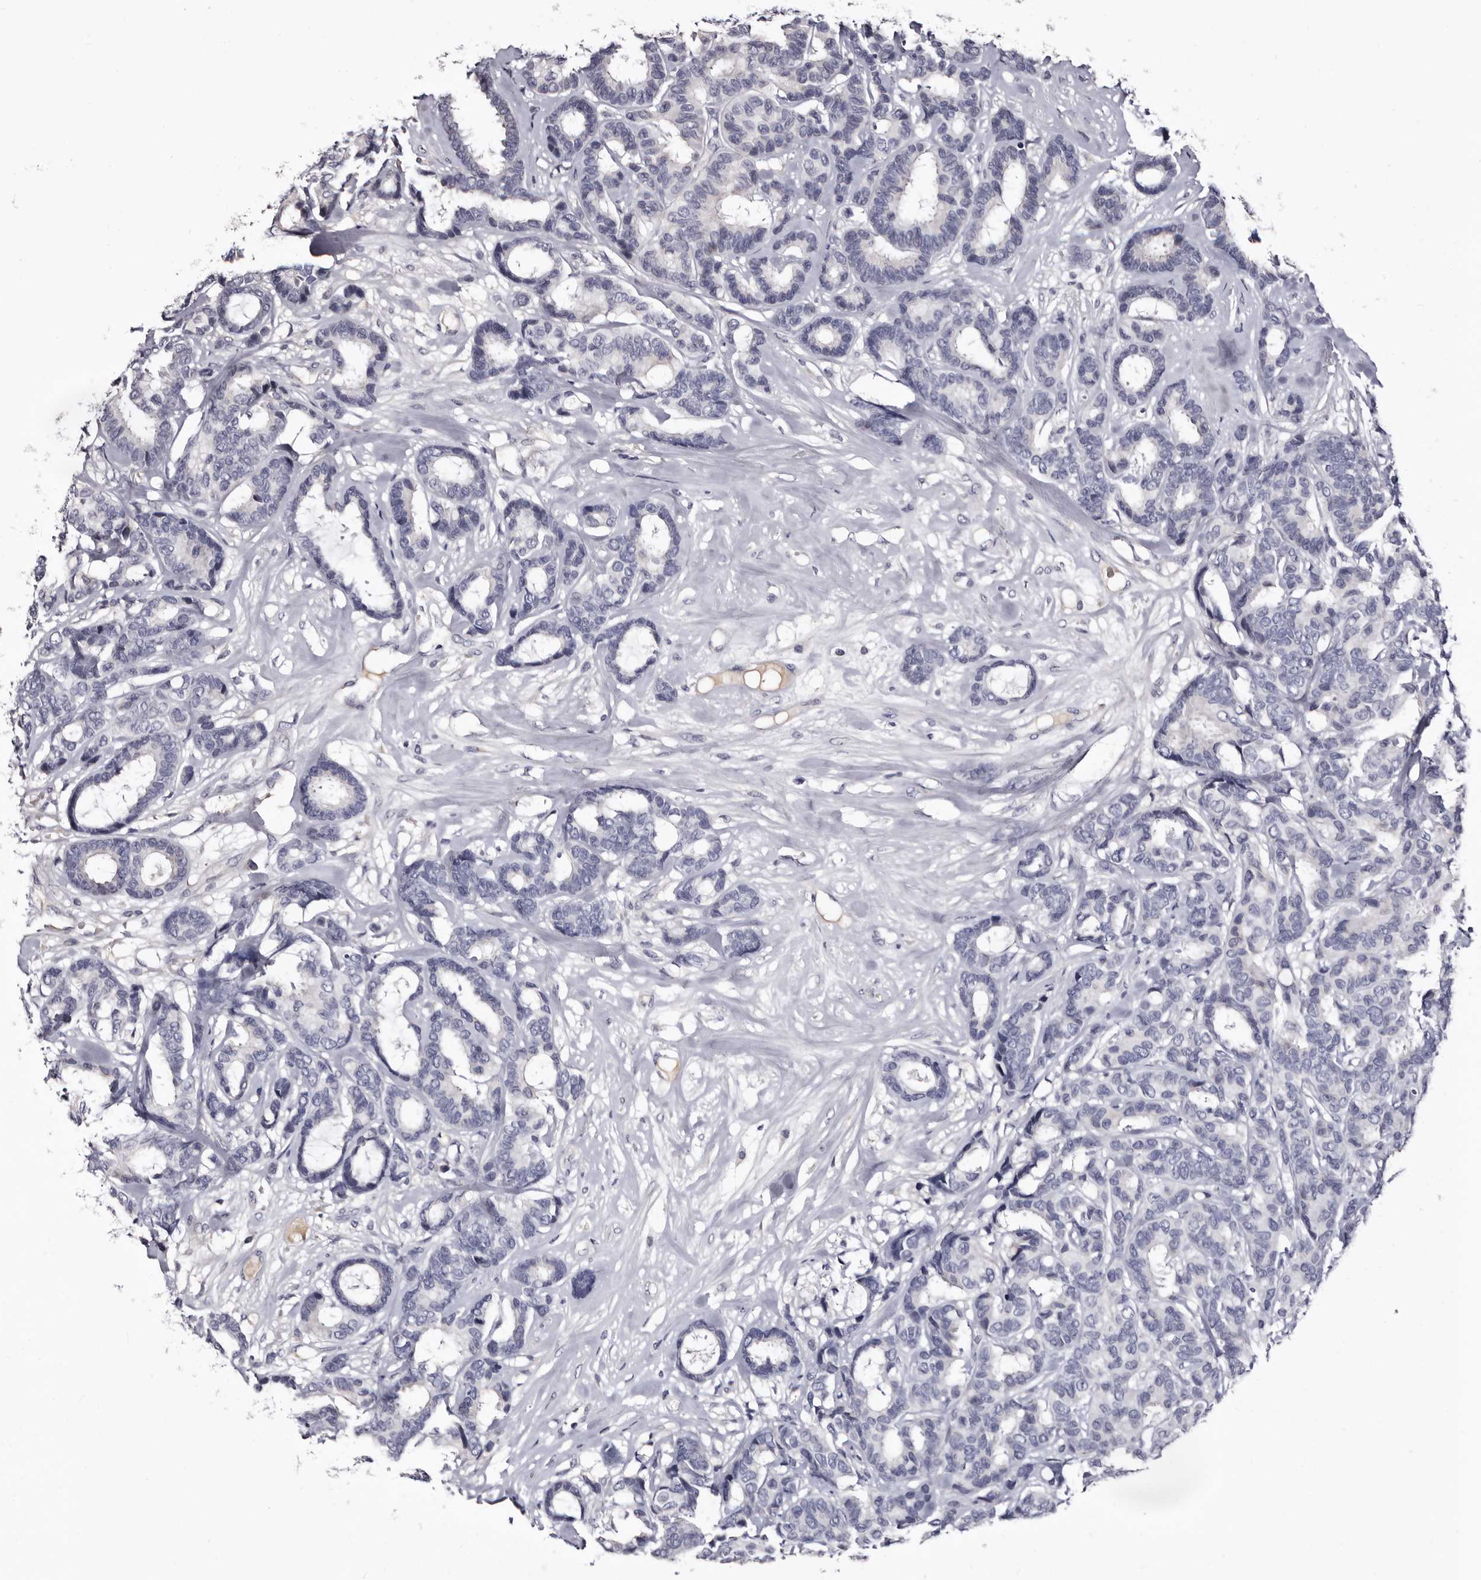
{"staining": {"intensity": "negative", "quantity": "none", "location": "none"}, "tissue": "breast cancer", "cell_type": "Tumor cells", "image_type": "cancer", "snomed": [{"axis": "morphology", "description": "Duct carcinoma"}, {"axis": "topography", "description": "Breast"}], "caption": "This is an immunohistochemistry photomicrograph of human invasive ductal carcinoma (breast). There is no positivity in tumor cells.", "gene": "BPGM", "patient": {"sex": "female", "age": 87}}